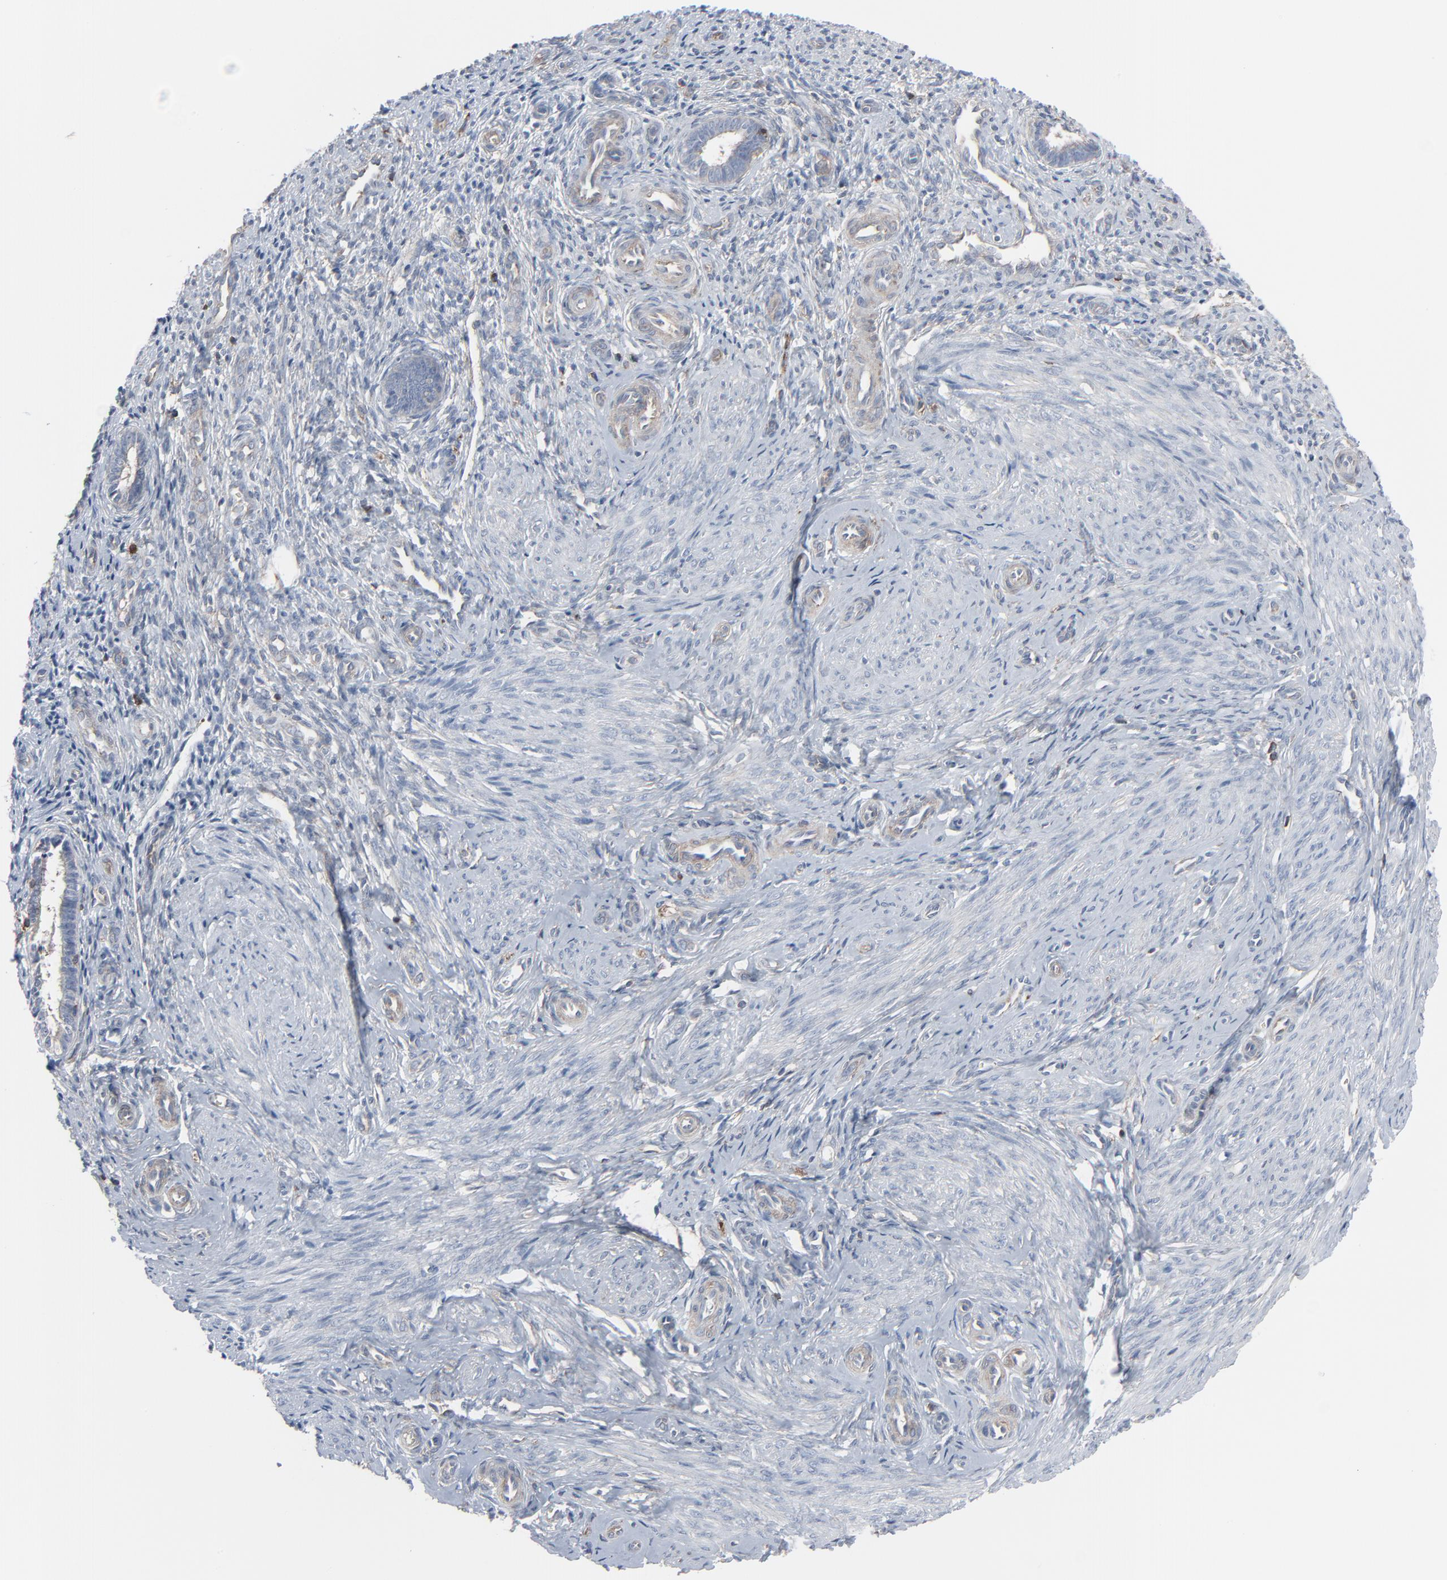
{"staining": {"intensity": "strong", "quantity": "<25%", "location": "cytoplasmic/membranous"}, "tissue": "endometrium", "cell_type": "Cells in endometrial stroma", "image_type": "normal", "snomed": [{"axis": "morphology", "description": "Normal tissue, NOS"}, {"axis": "topography", "description": "Endometrium"}], "caption": "Protein staining of unremarkable endometrium reveals strong cytoplasmic/membranous expression in about <25% of cells in endometrial stroma. (IHC, brightfield microscopy, high magnification).", "gene": "OPTN", "patient": {"sex": "female", "age": 27}}